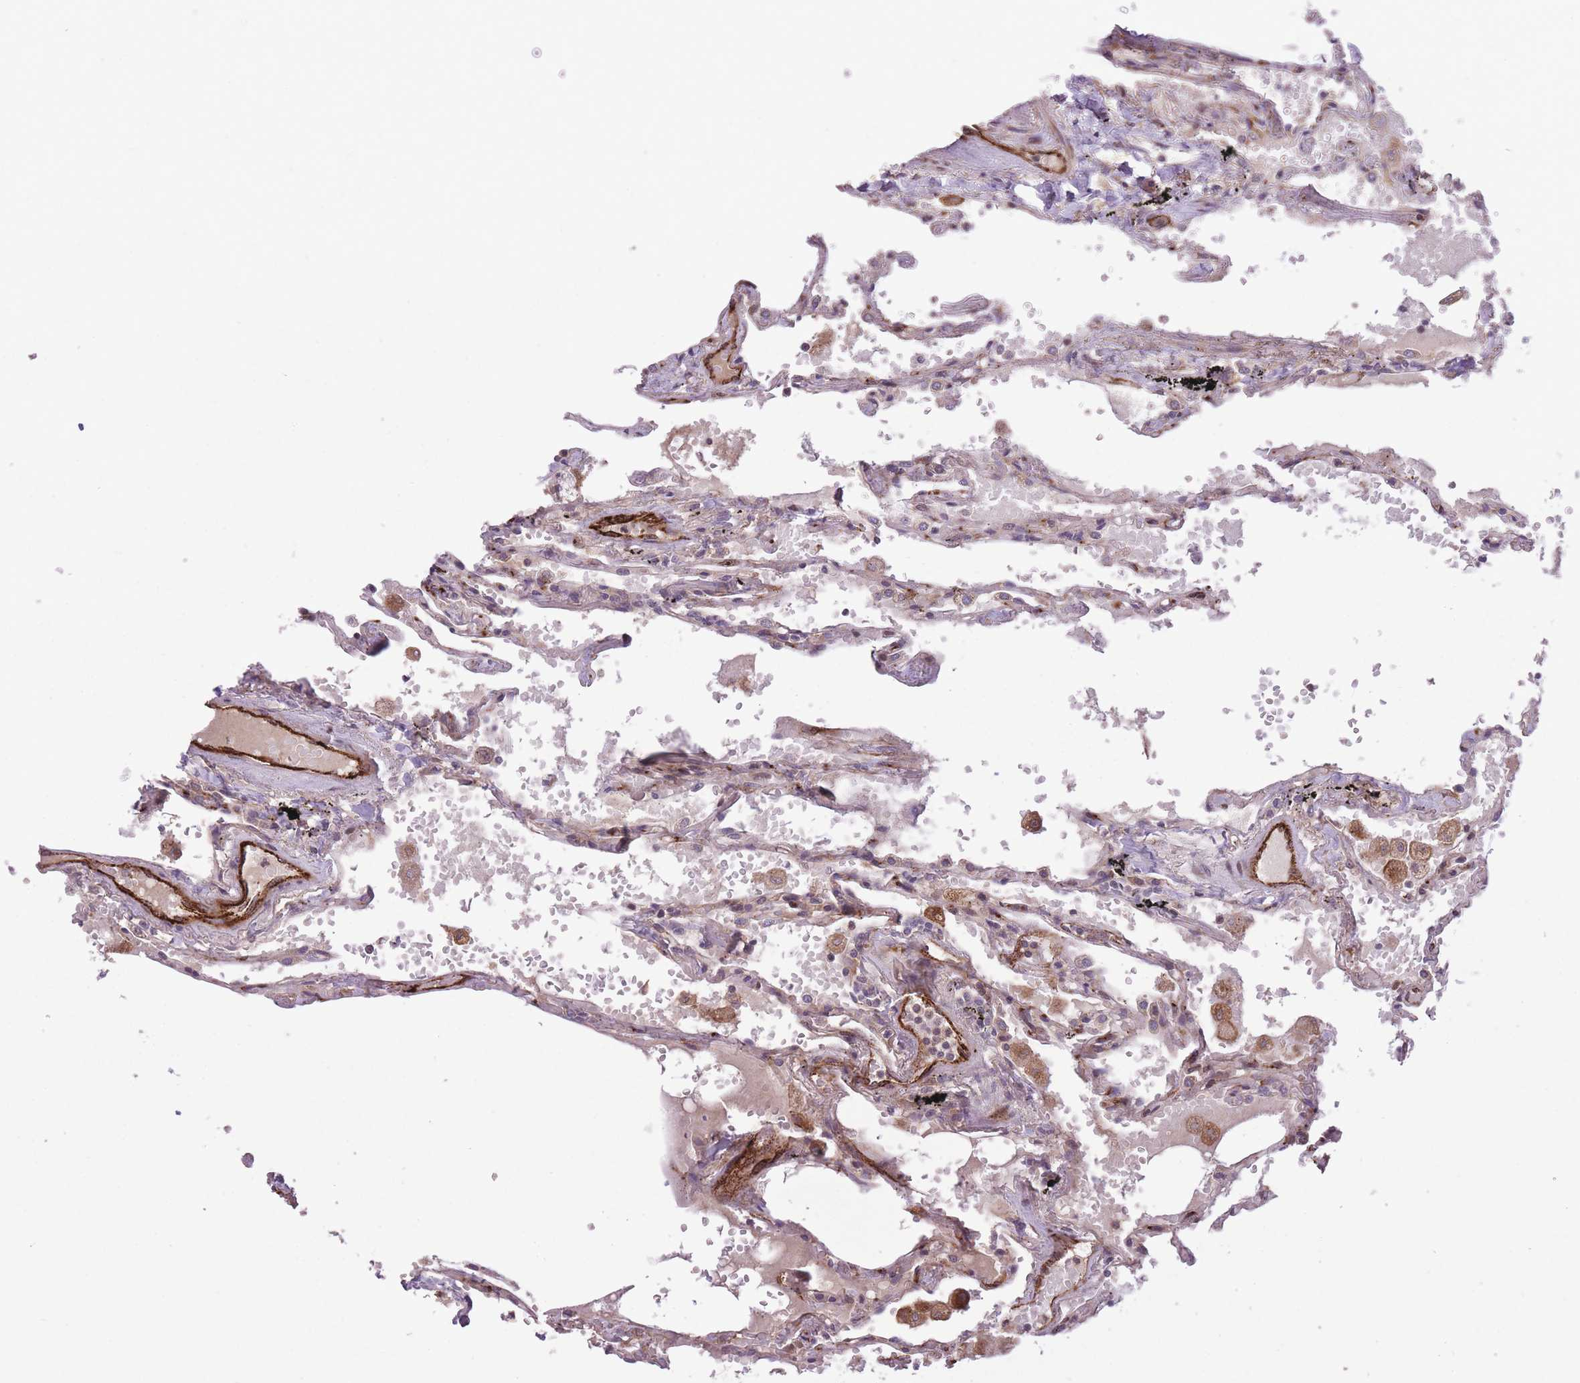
{"staining": {"intensity": "strong", "quantity": "25%-75%", "location": "cytoplasmic/membranous"}, "tissue": "lung", "cell_type": "Alveolar cells", "image_type": "normal", "snomed": [{"axis": "morphology", "description": "Normal tissue, NOS"}, {"axis": "topography", "description": "Lung"}], "caption": "IHC (DAB (3,3'-diaminobenzidine)) staining of normal human lung exhibits strong cytoplasmic/membranous protein positivity in approximately 25%-75% of alveolar cells. (DAB (3,3'-diaminobenzidine) IHC, brown staining for protein, blue staining for nuclei).", "gene": "CISH", "patient": {"sex": "female", "age": 67}}